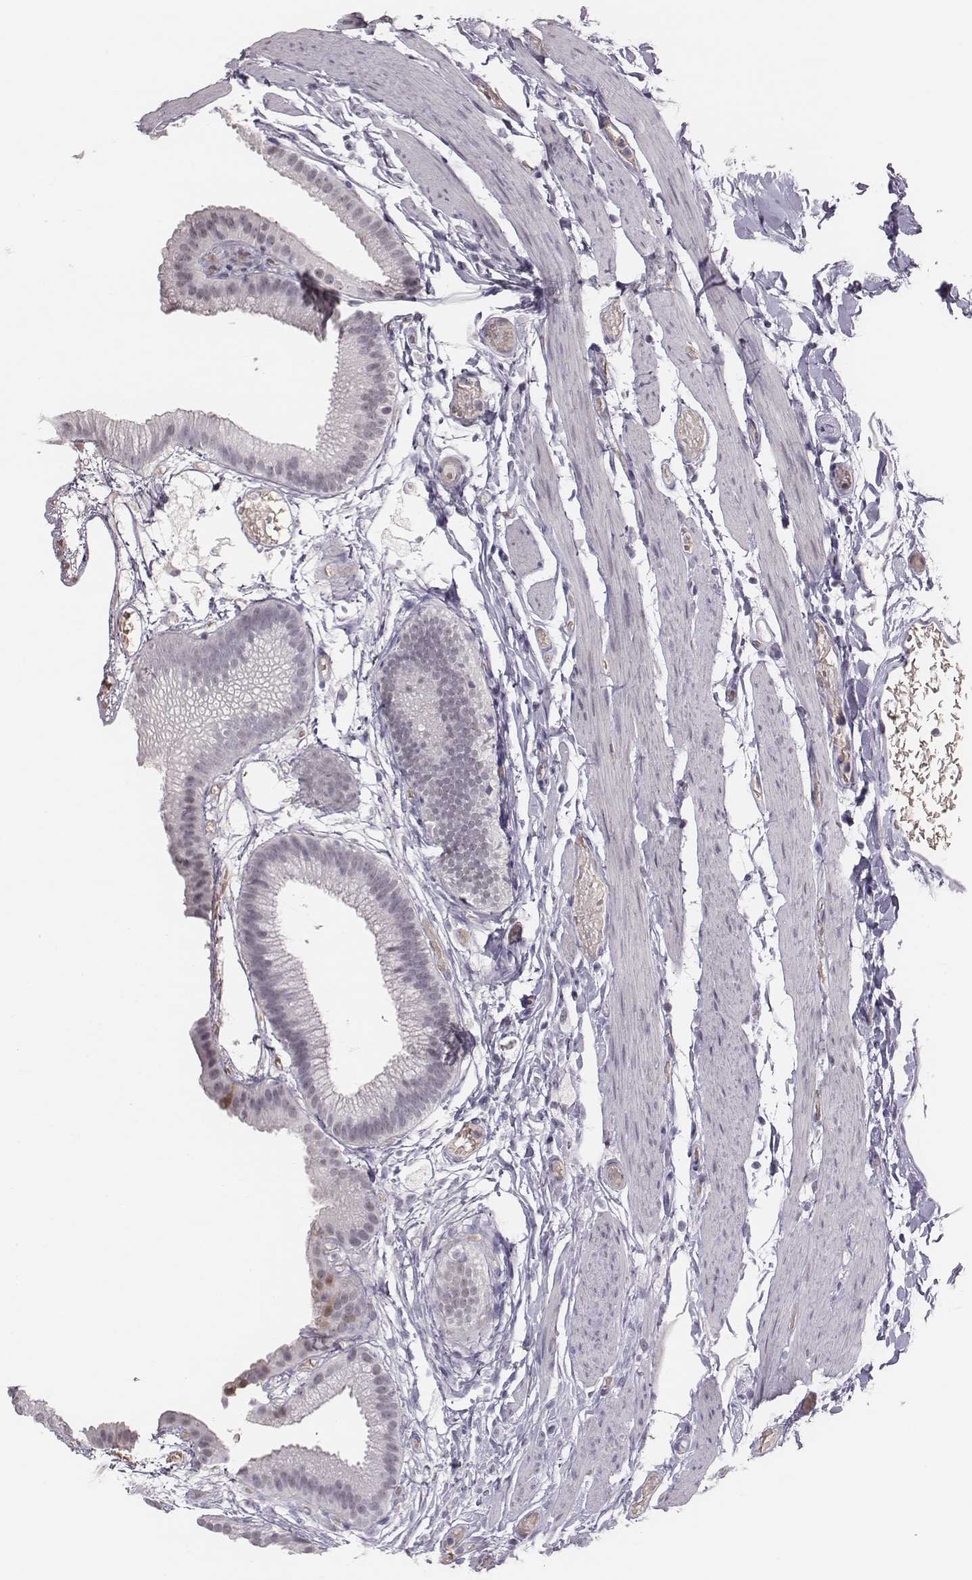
{"staining": {"intensity": "negative", "quantity": "none", "location": "none"}, "tissue": "gallbladder", "cell_type": "Glandular cells", "image_type": "normal", "snomed": [{"axis": "morphology", "description": "Normal tissue, NOS"}, {"axis": "topography", "description": "Gallbladder"}], "caption": "Immunohistochemical staining of unremarkable gallbladder shows no significant staining in glandular cells.", "gene": "PBK", "patient": {"sex": "female", "age": 45}}